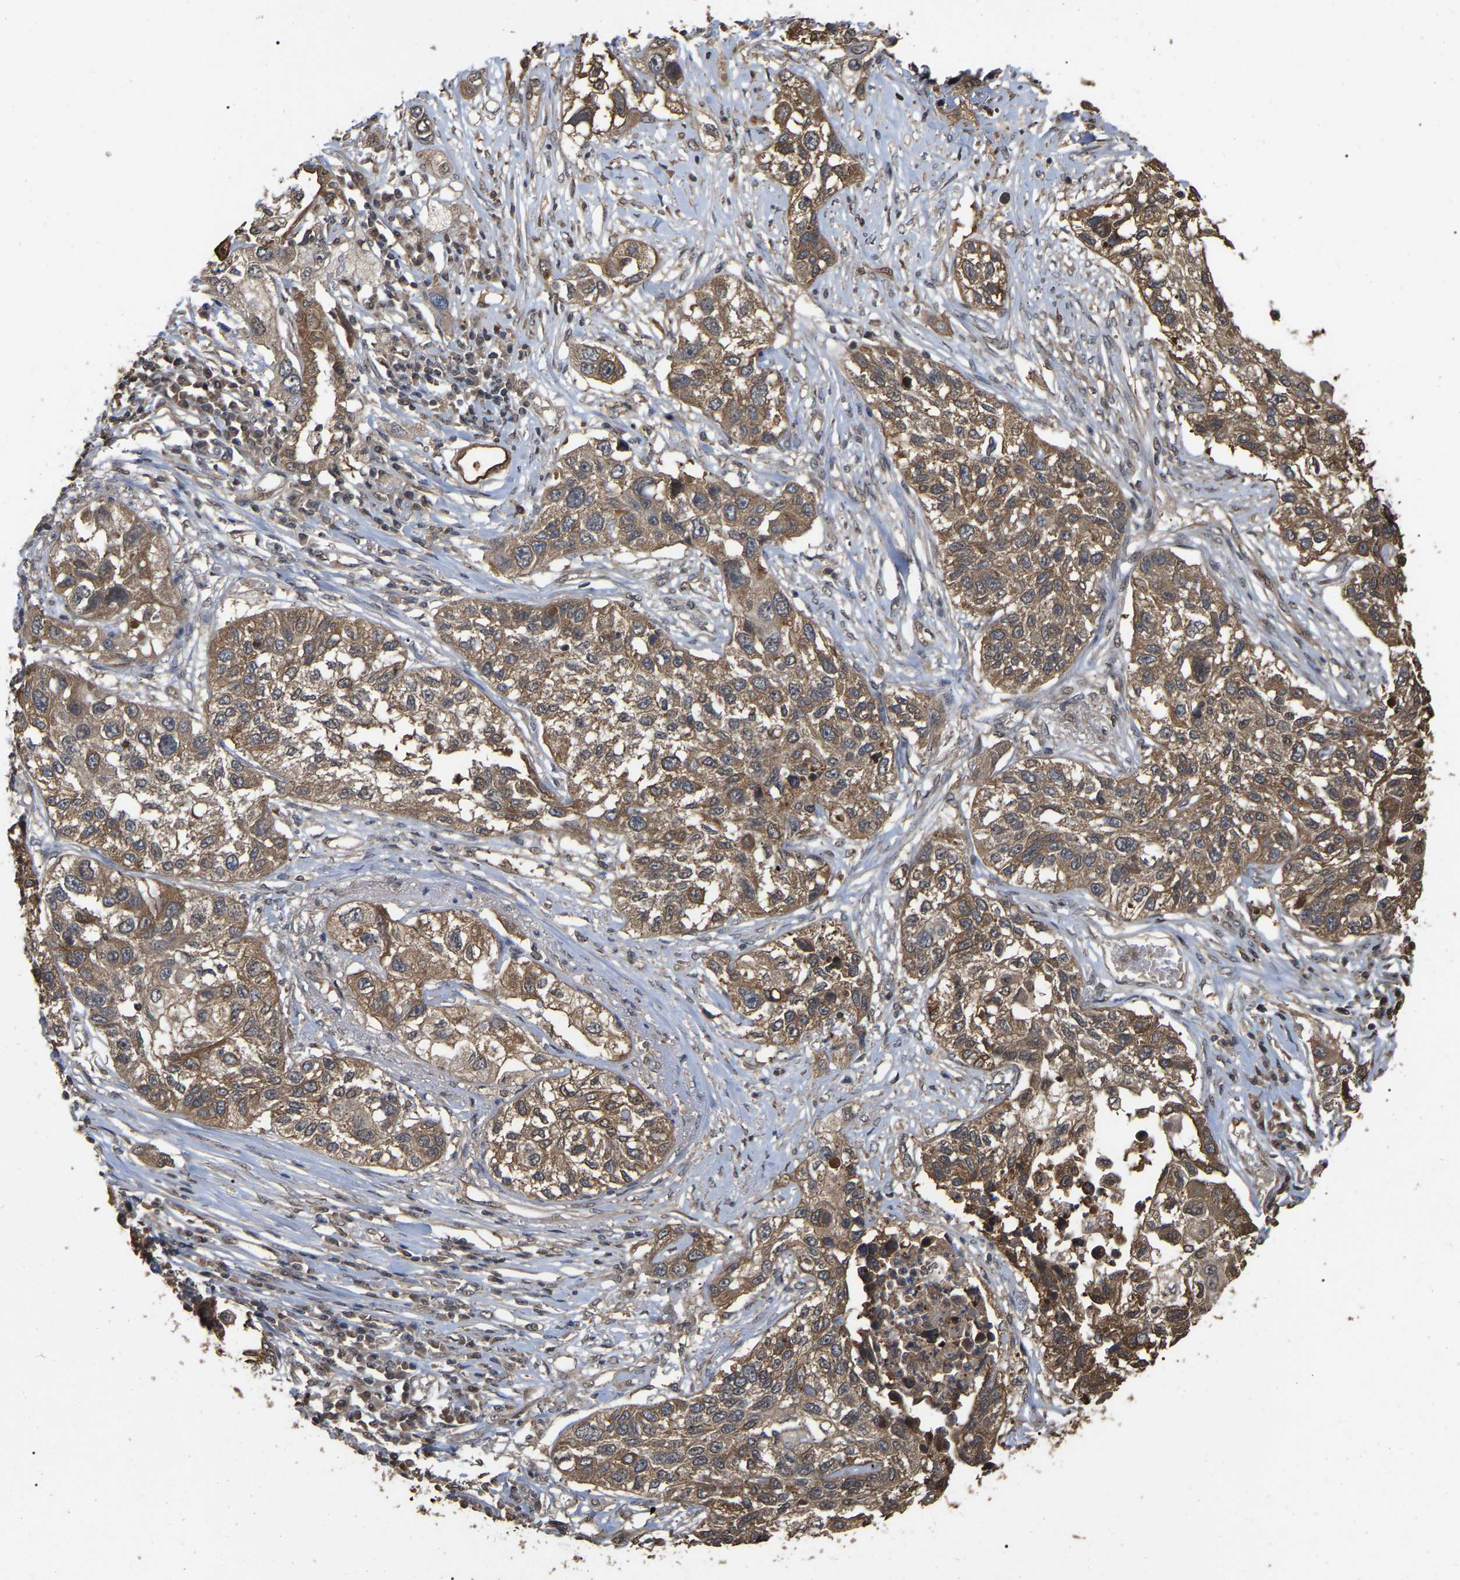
{"staining": {"intensity": "moderate", "quantity": ">75%", "location": "cytoplasmic/membranous"}, "tissue": "lung cancer", "cell_type": "Tumor cells", "image_type": "cancer", "snomed": [{"axis": "morphology", "description": "Squamous cell carcinoma, NOS"}, {"axis": "topography", "description": "Lung"}], "caption": "Moderate cytoplasmic/membranous protein positivity is present in approximately >75% of tumor cells in lung cancer (squamous cell carcinoma). (DAB IHC, brown staining for protein, blue staining for nuclei).", "gene": "FAM219A", "patient": {"sex": "male", "age": 71}}